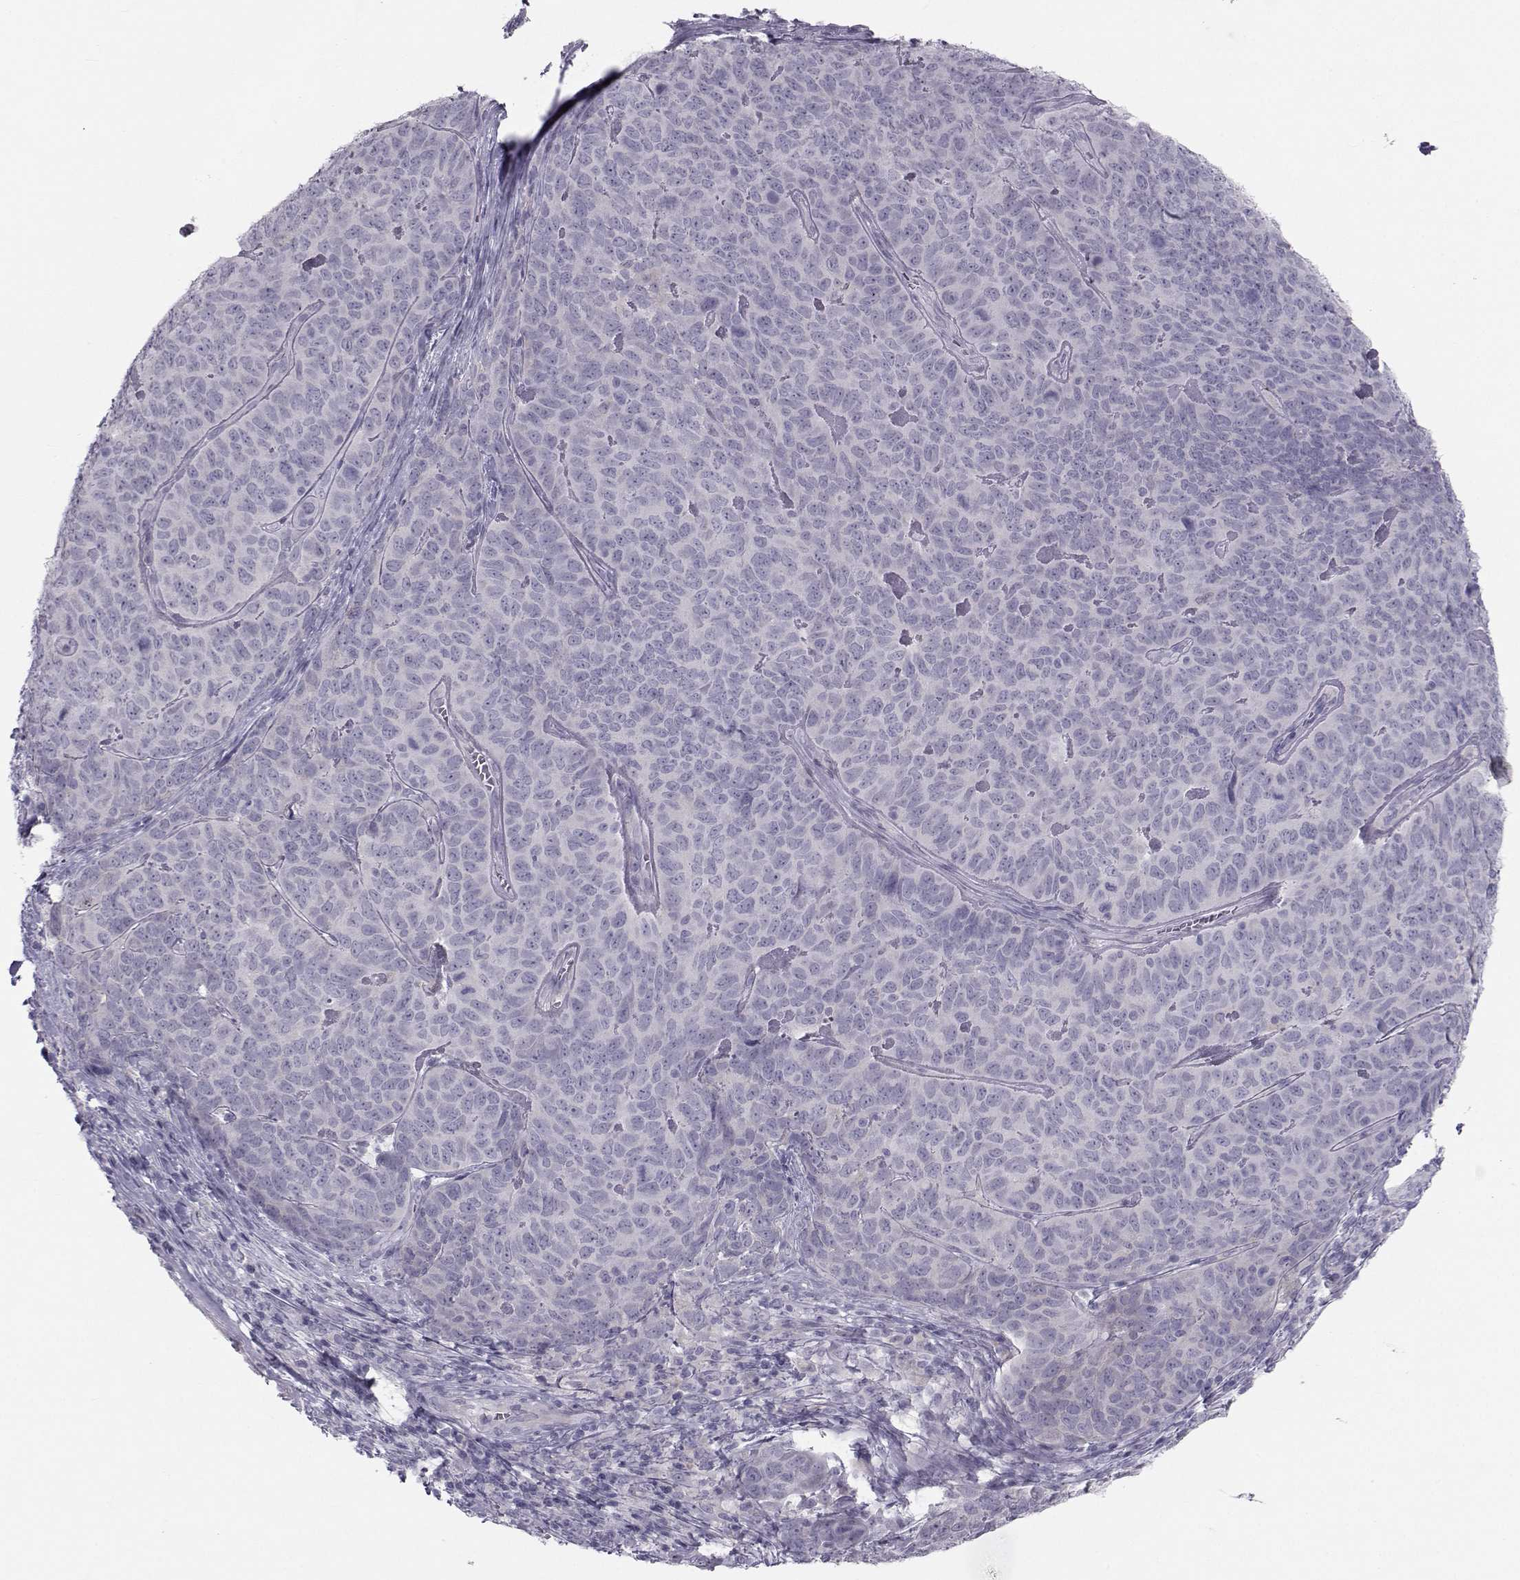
{"staining": {"intensity": "negative", "quantity": "none", "location": "none"}, "tissue": "skin cancer", "cell_type": "Tumor cells", "image_type": "cancer", "snomed": [{"axis": "morphology", "description": "Squamous cell carcinoma, NOS"}, {"axis": "topography", "description": "Skin"}, {"axis": "topography", "description": "Anal"}], "caption": "DAB immunohistochemical staining of skin cancer (squamous cell carcinoma) displays no significant staining in tumor cells.", "gene": "GARIN3", "patient": {"sex": "female", "age": 51}}